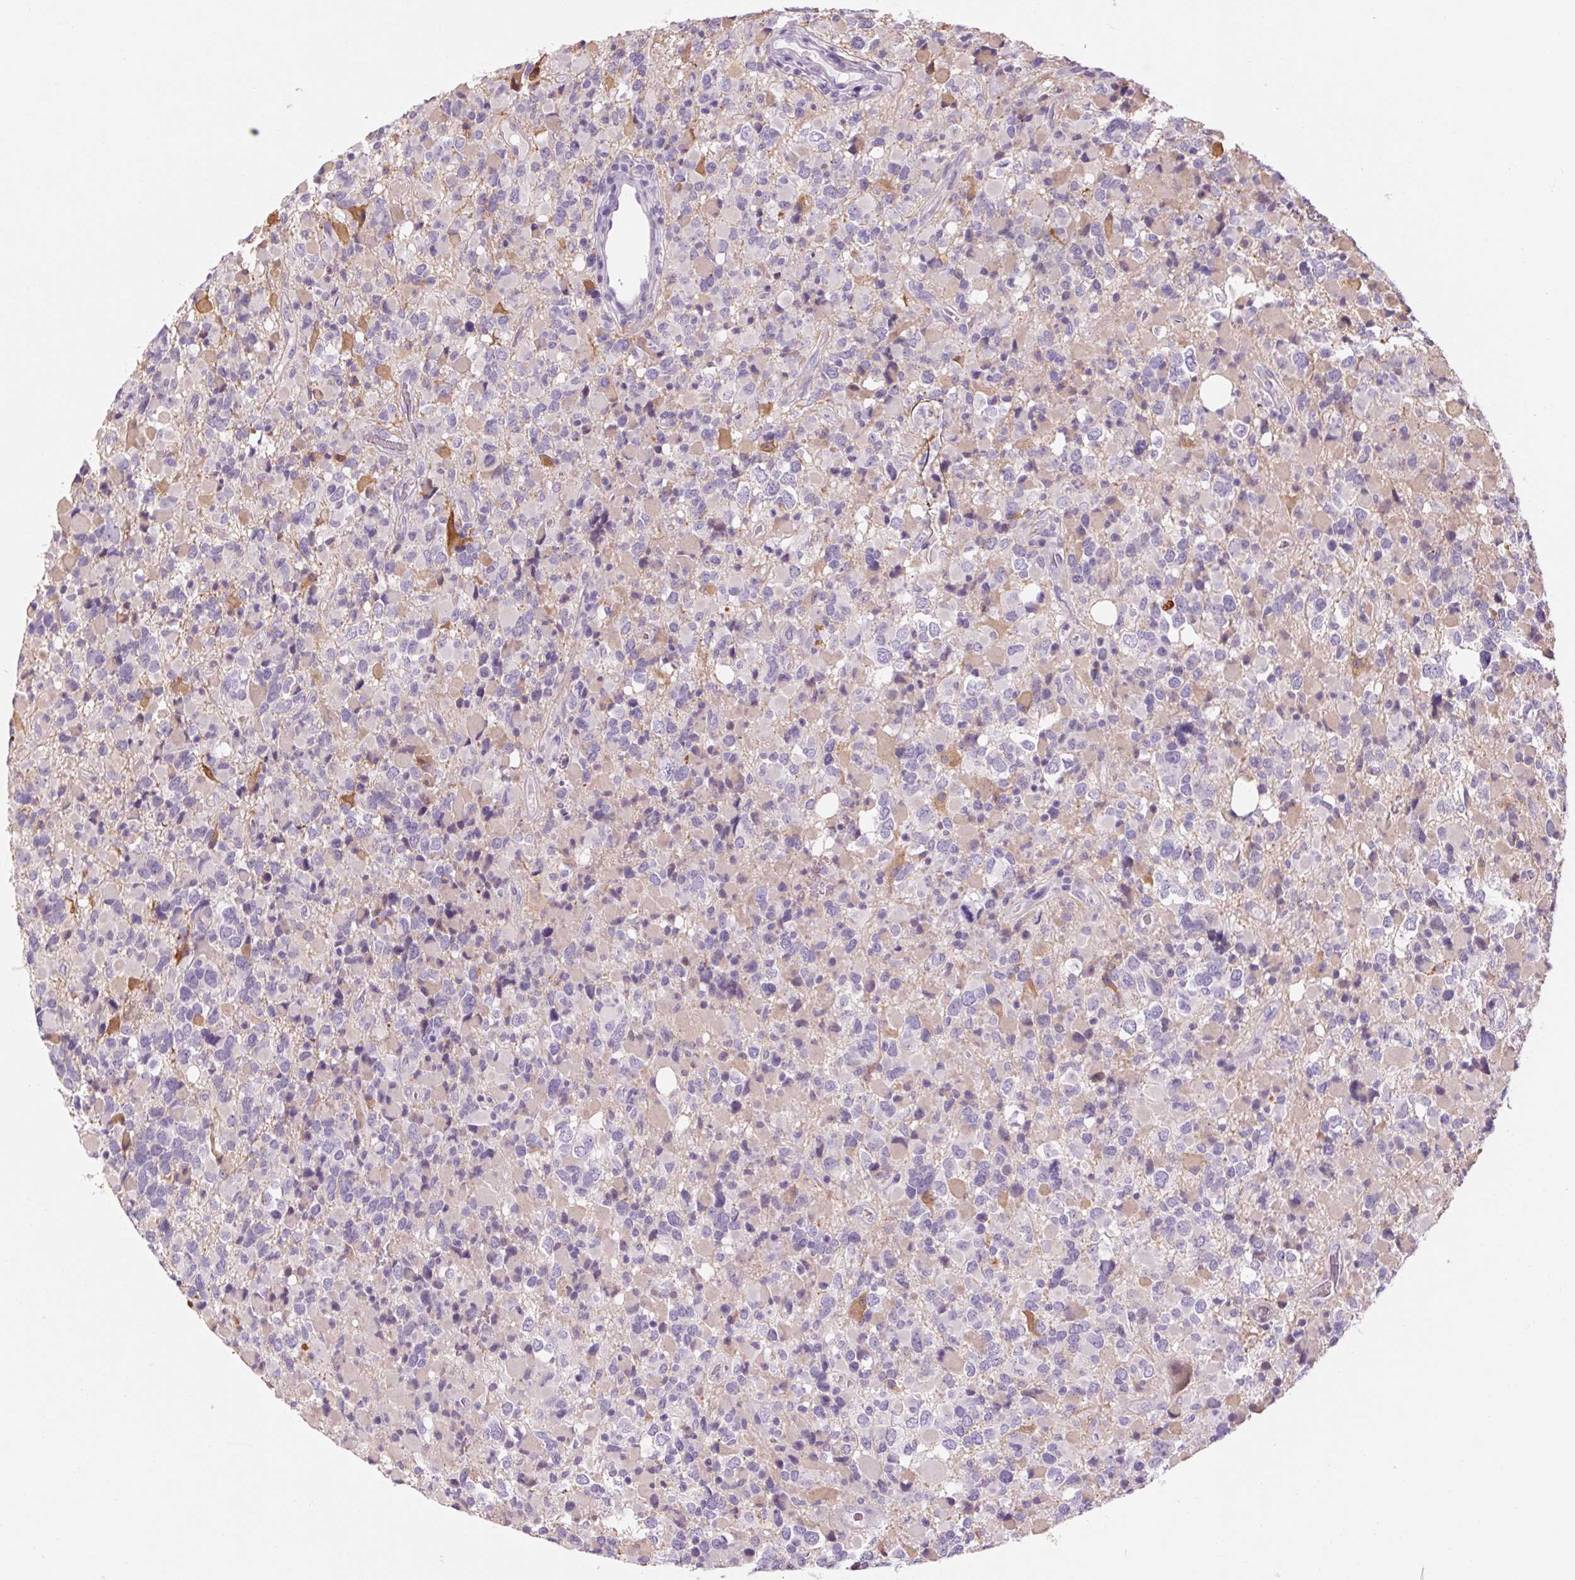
{"staining": {"intensity": "negative", "quantity": "none", "location": "none"}, "tissue": "glioma", "cell_type": "Tumor cells", "image_type": "cancer", "snomed": [{"axis": "morphology", "description": "Glioma, malignant, High grade"}, {"axis": "topography", "description": "Brain"}], "caption": "A histopathology image of human glioma is negative for staining in tumor cells.", "gene": "RPTN", "patient": {"sex": "female", "age": 40}}